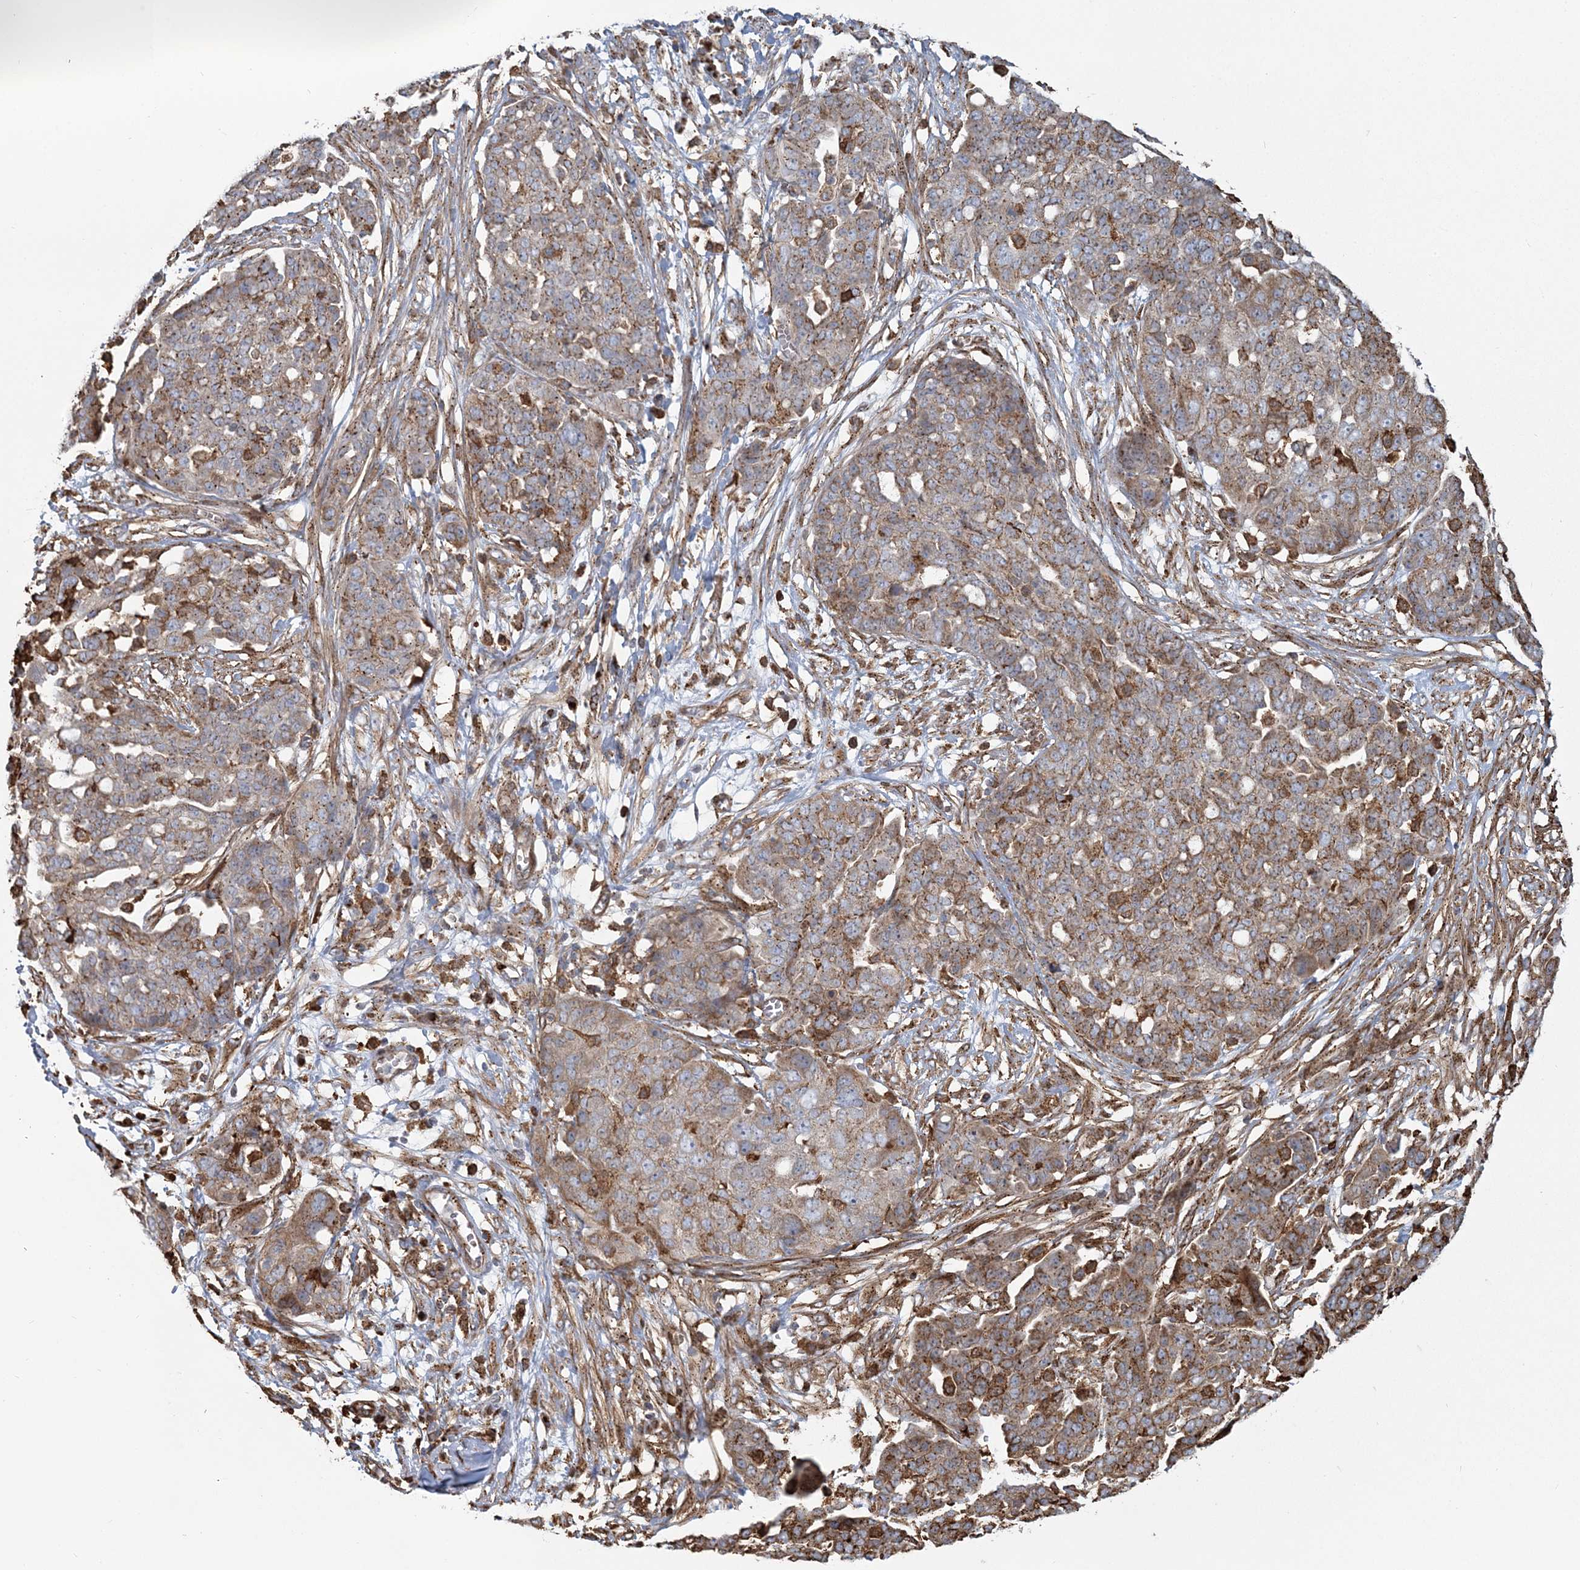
{"staining": {"intensity": "moderate", "quantity": ">75%", "location": "cytoplasmic/membranous"}, "tissue": "ovarian cancer", "cell_type": "Tumor cells", "image_type": "cancer", "snomed": [{"axis": "morphology", "description": "Cystadenocarcinoma, serous, NOS"}, {"axis": "topography", "description": "Soft tissue"}, {"axis": "topography", "description": "Ovary"}], "caption": "Ovarian cancer (serous cystadenocarcinoma) stained with a protein marker exhibits moderate staining in tumor cells.", "gene": "TRAF3IP2", "patient": {"sex": "female", "age": 57}}